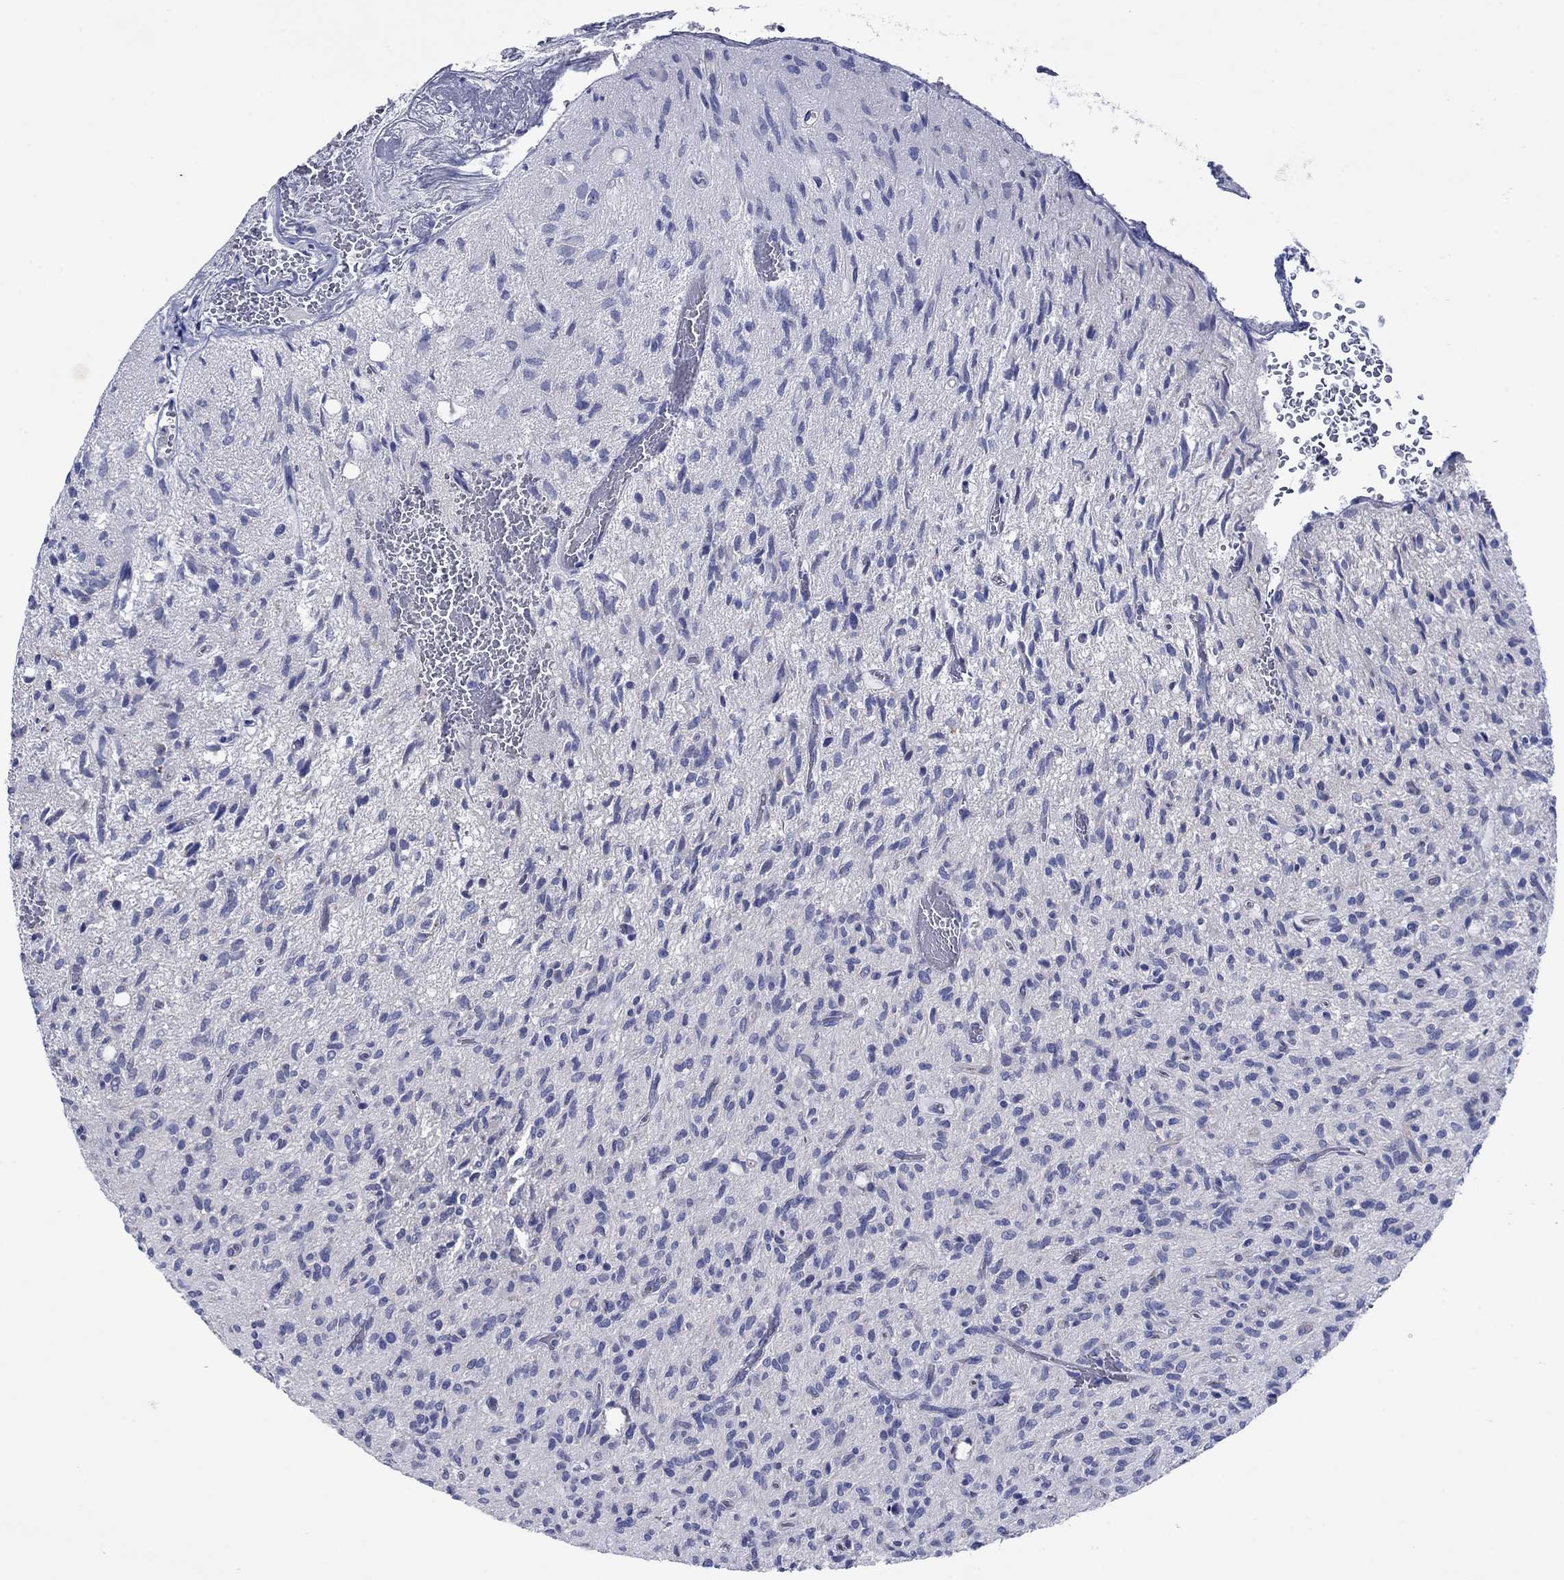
{"staining": {"intensity": "negative", "quantity": "none", "location": "none"}, "tissue": "glioma", "cell_type": "Tumor cells", "image_type": "cancer", "snomed": [{"axis": "morphology", "description": "Glioma, malignant, High grade"}, {"axis": "topography", "description": "Brain"}], "caption": "There is no significant staining in tumor cells of malignant glioma (high-grade).", "gene": "TRIM16", "patient": {"sex": "male", "age": 64}}